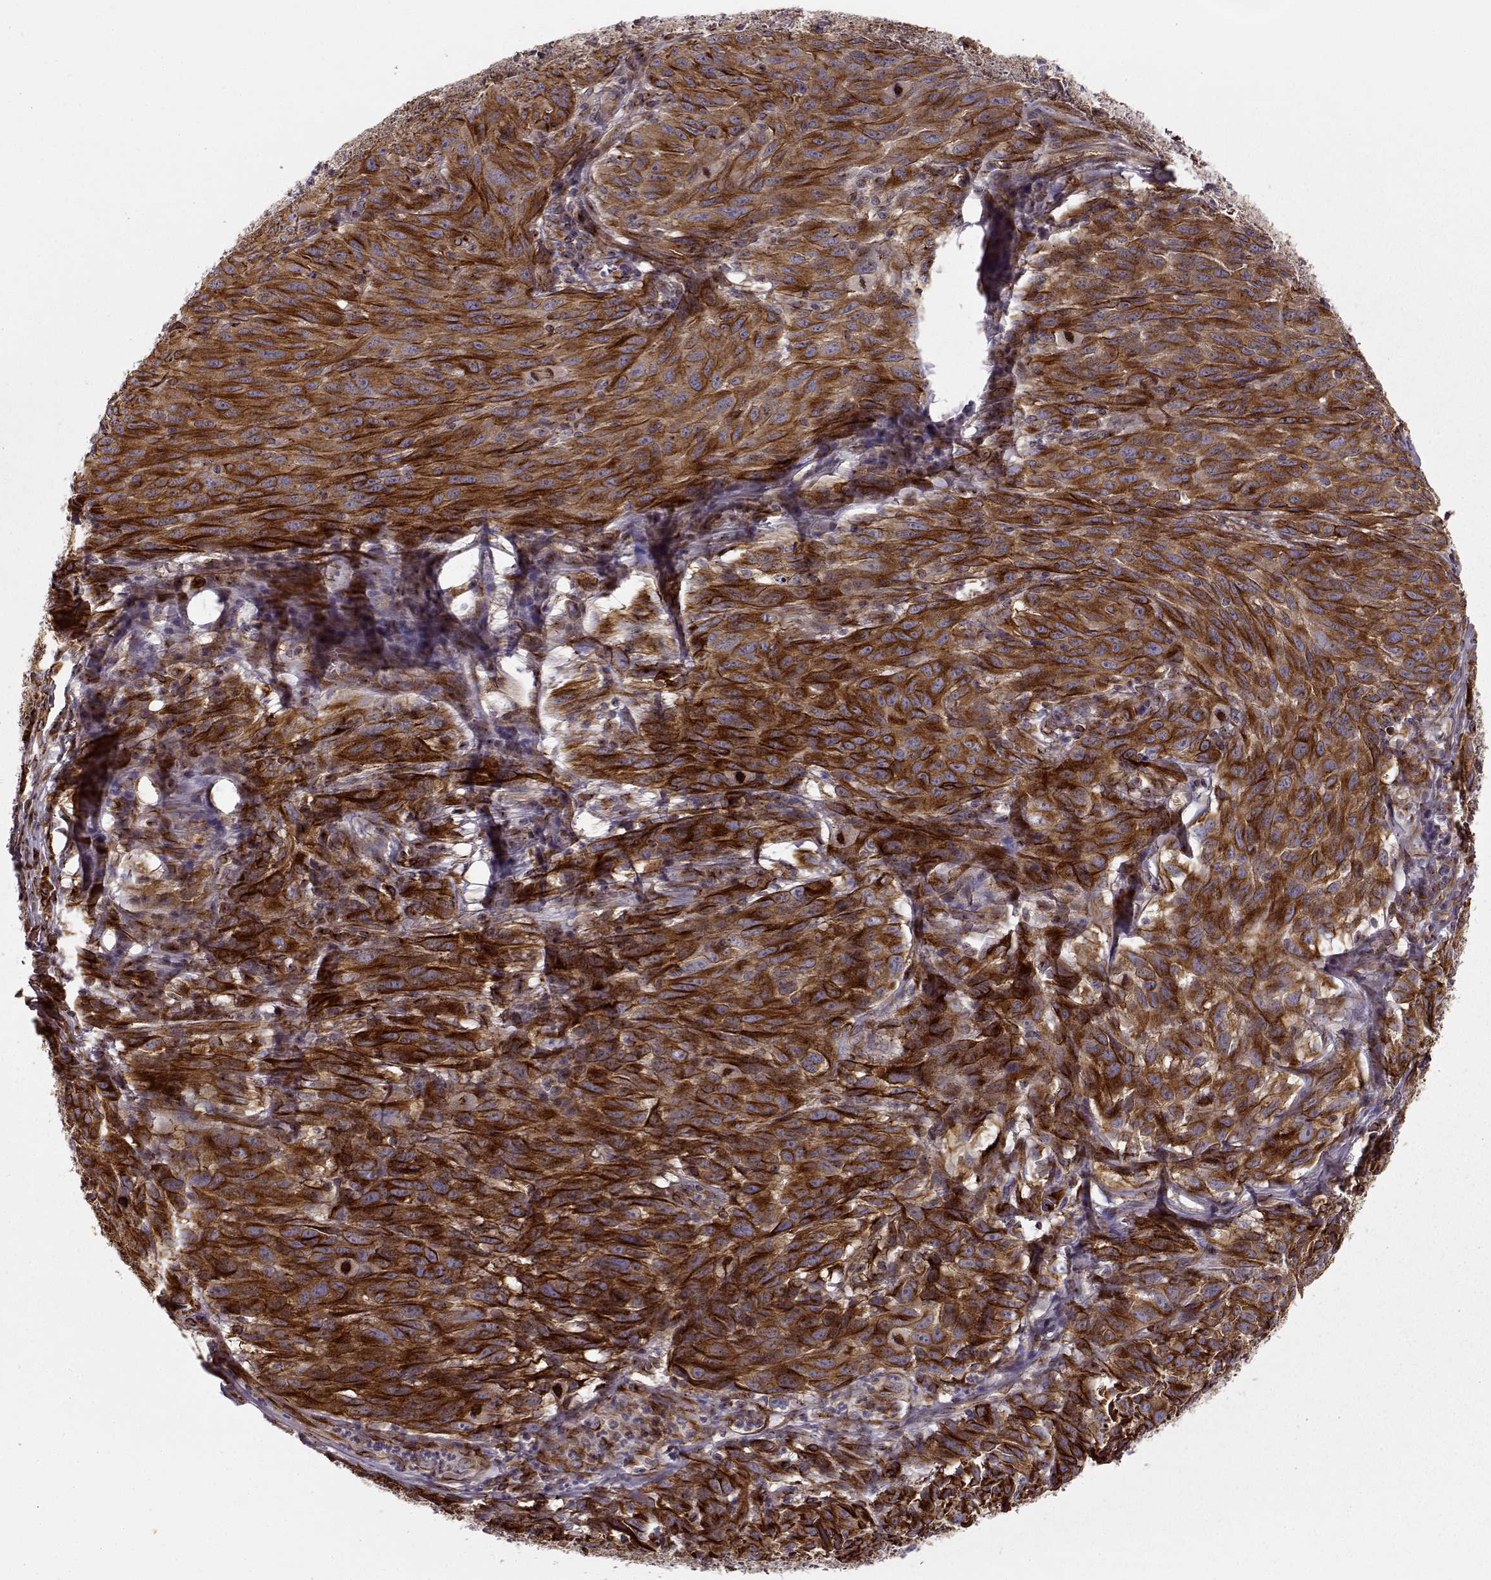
{"staining": {"intensity": "strong", "quantity": "25%-75%", "location": "cytoplasmic/membranous"}, "tissue": "melanoma", "cell_type": "Tumor cells", "image_type": "cancer", "snomed": [{"axis": "morphology", "description": "Malignant melanoma, NOS"}, {"axis": "topography", "description": "Vulva, labia, clitoris and Bartholin´s gland, NO"}], "caption": "Melanoma tissue shows strong cytoplasmic/membranous staining in approximately 25%-75% of tumor cells", "gene": "MTR", "patient": {"sex": "female", "age": 75}}